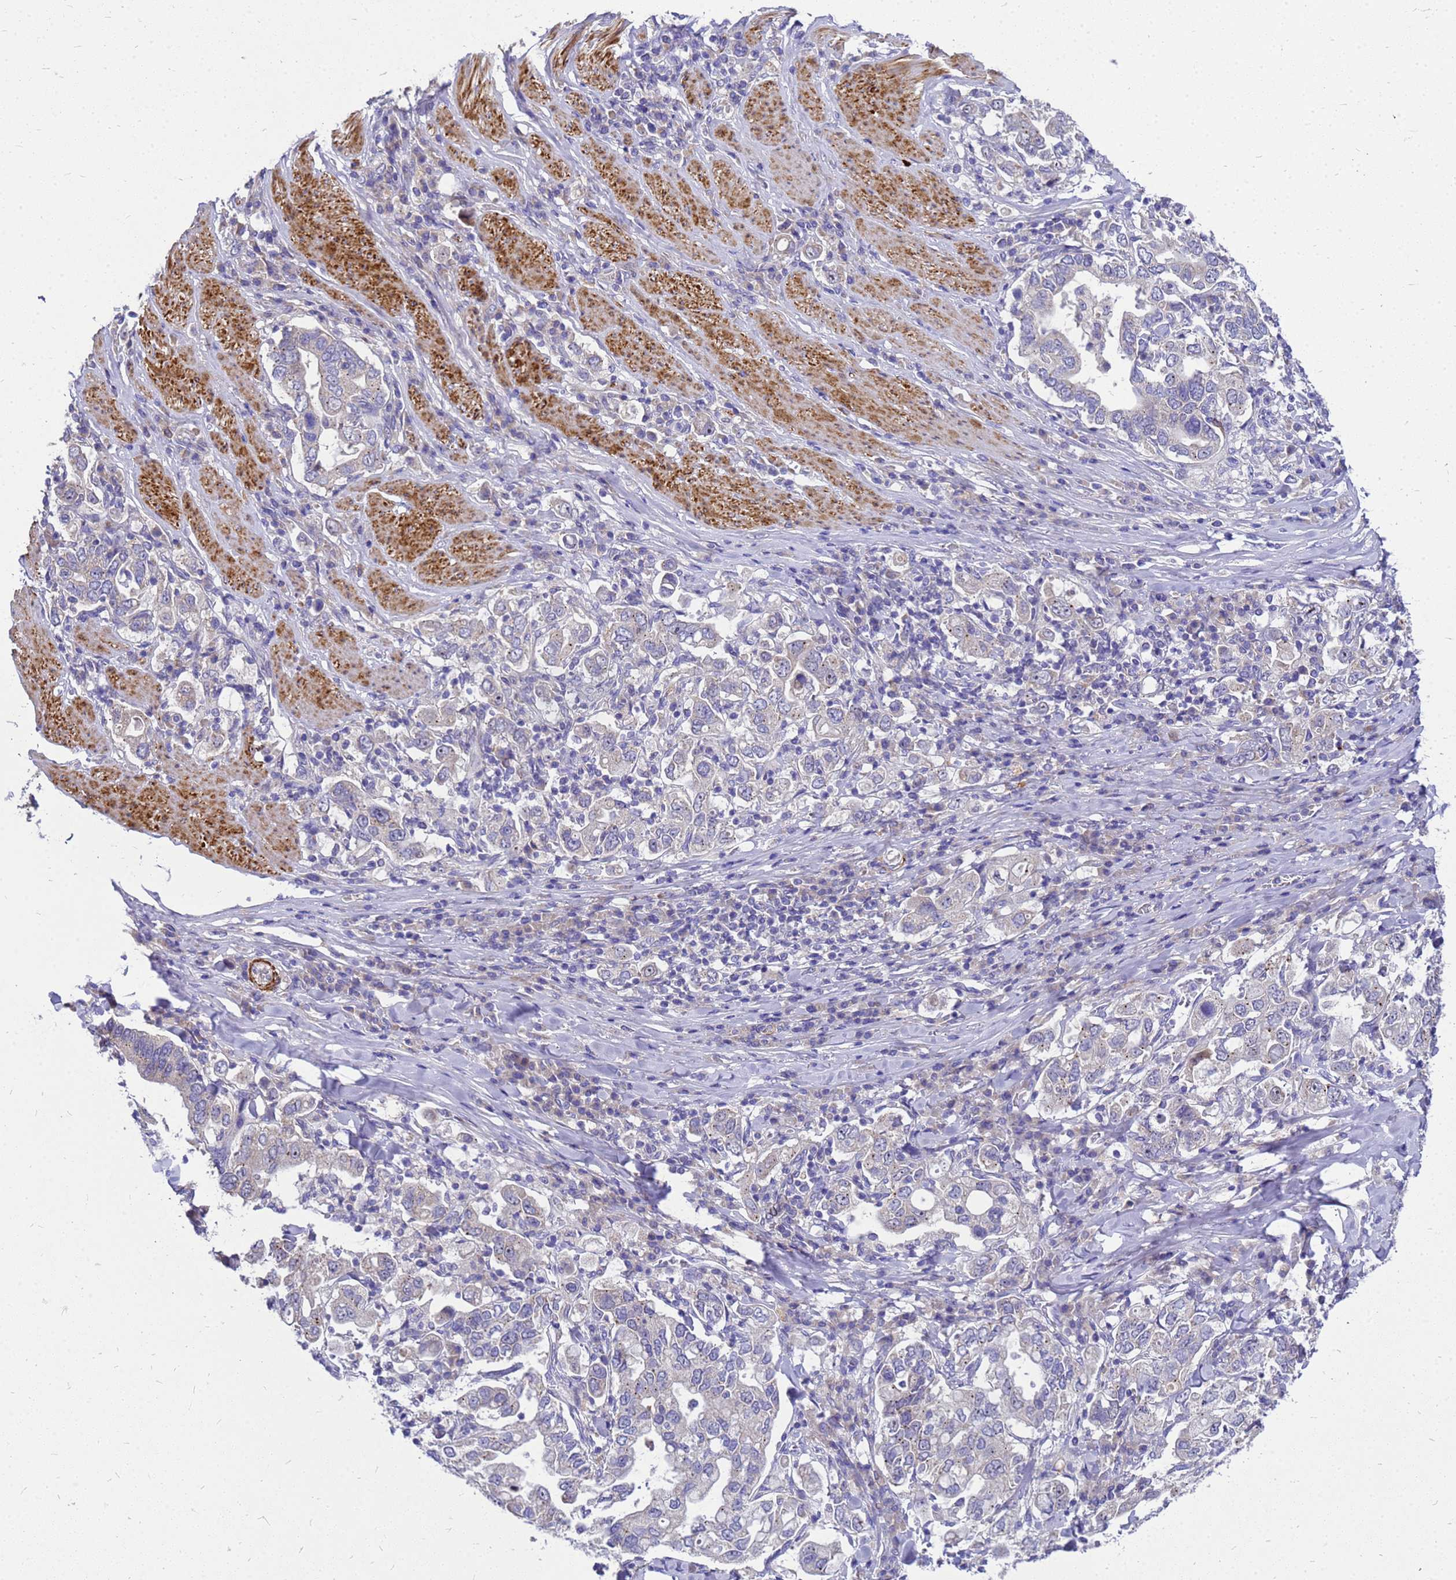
{"staining": {"intensity": "negative", "quantity": "none", "location": "none"}, "tissue": "stomach cancer", "cell_type": "Tumor cells", "image_type": "cancer", "snomed": [{"axis": "morphology", "description": "Adenocarcinoma, NOS"}, {"axis": "topography", "description": "Stomach, upper"}], "caption": "DAB immunohistochemical staining of stomach cancer (adenocarcinoma) demonstrates no significant staining in tumor cells.", "gene": "POP7", "patient": {"sex": "male", "age": 62}}